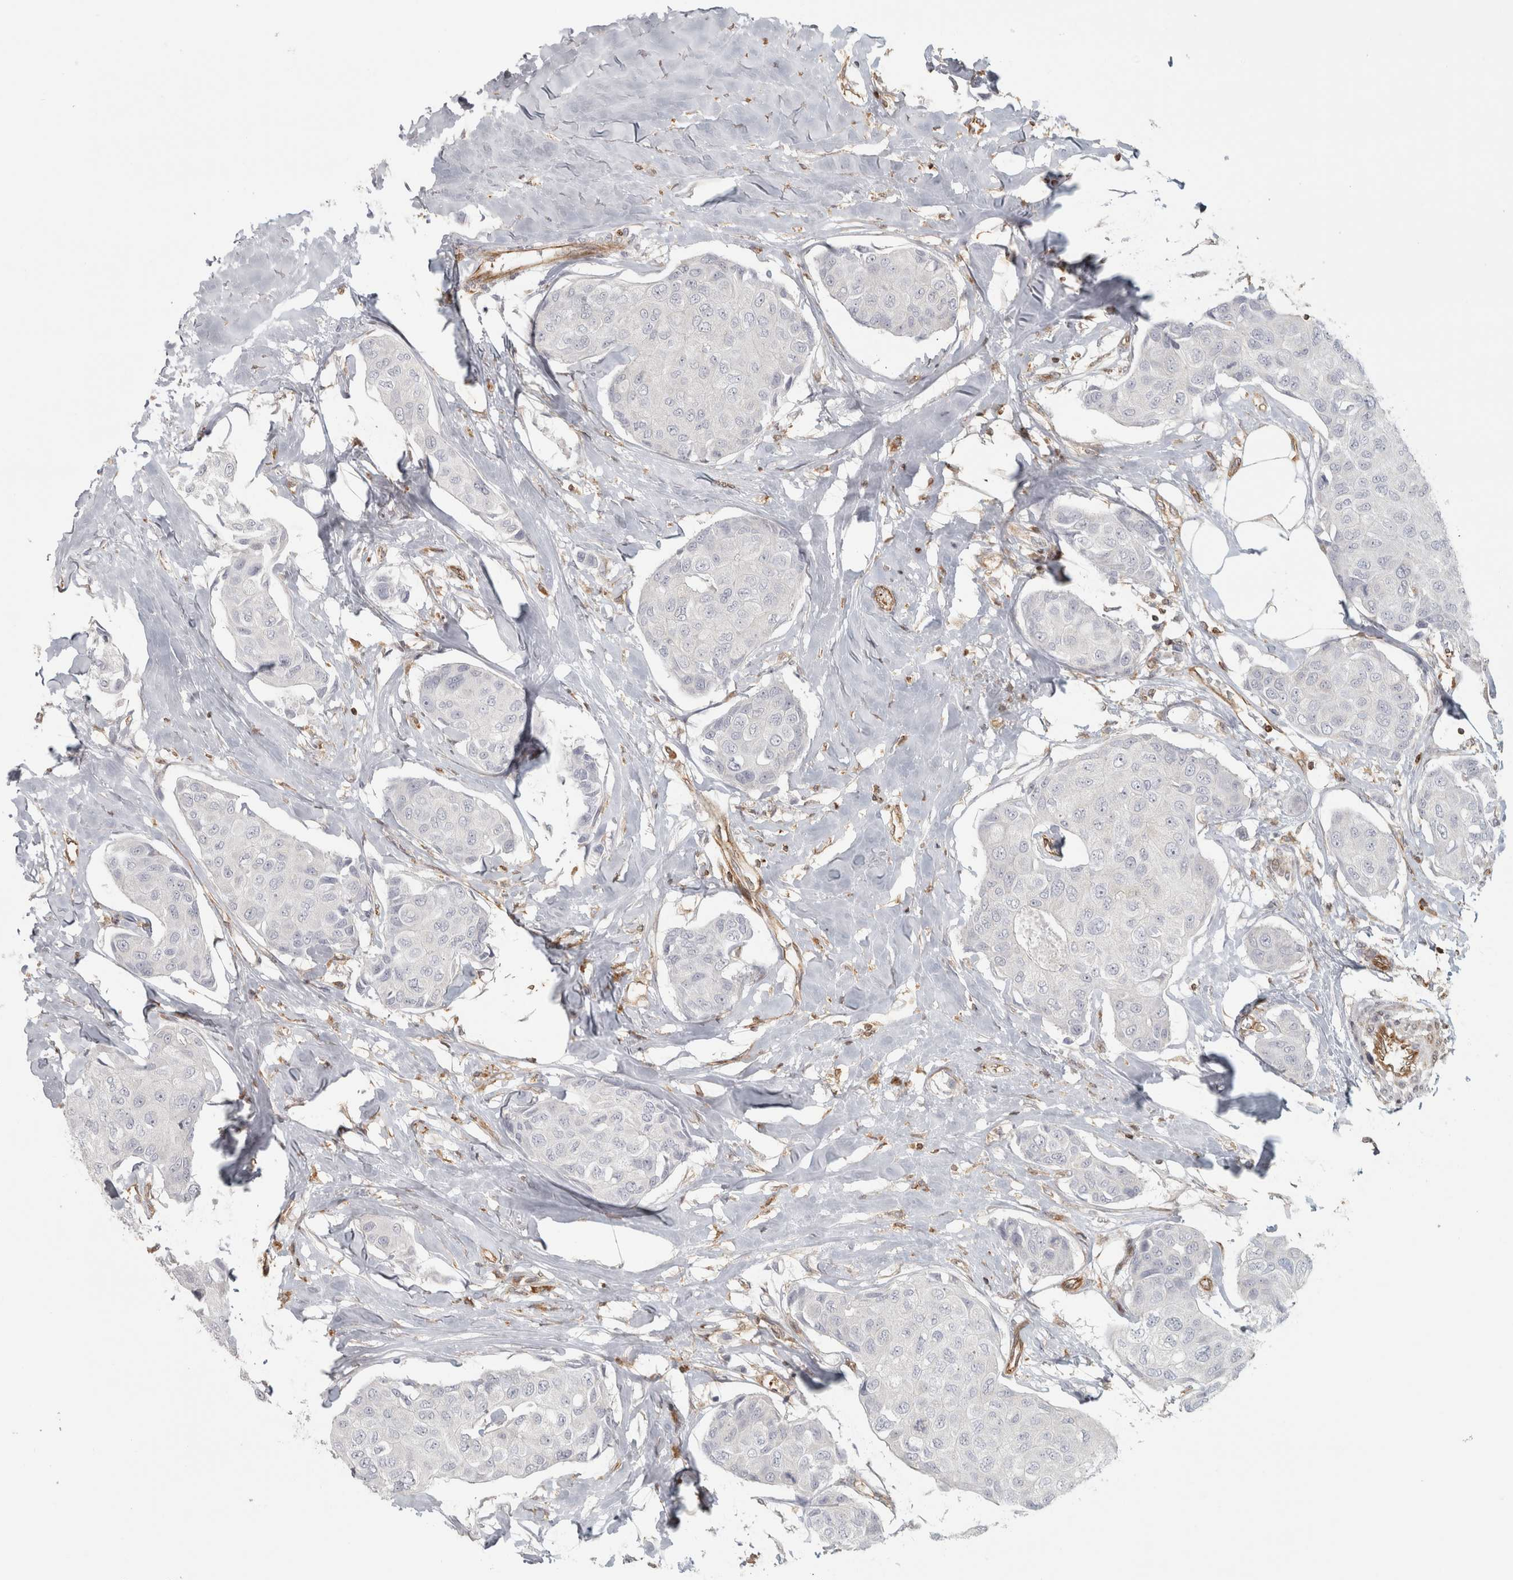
{"staining": {"intensity": "negative", "quantity": "none", "location": "none"}, "tissue": "breast cancer", "cell_type": "Tumor cells", "image_type": "cancer", "snomed": [{"axis": "morphology", "description": "Duct carcinoma"}, {"axis": "topography", "description": "Breast"}], "caption": "Immunohistochemical staining of human breast infiltrating ductal carcinoma exhibits no significant staining in tumor cells.", "gene": "HLA-E", "patient": {"sex": "female", "age": 80}}